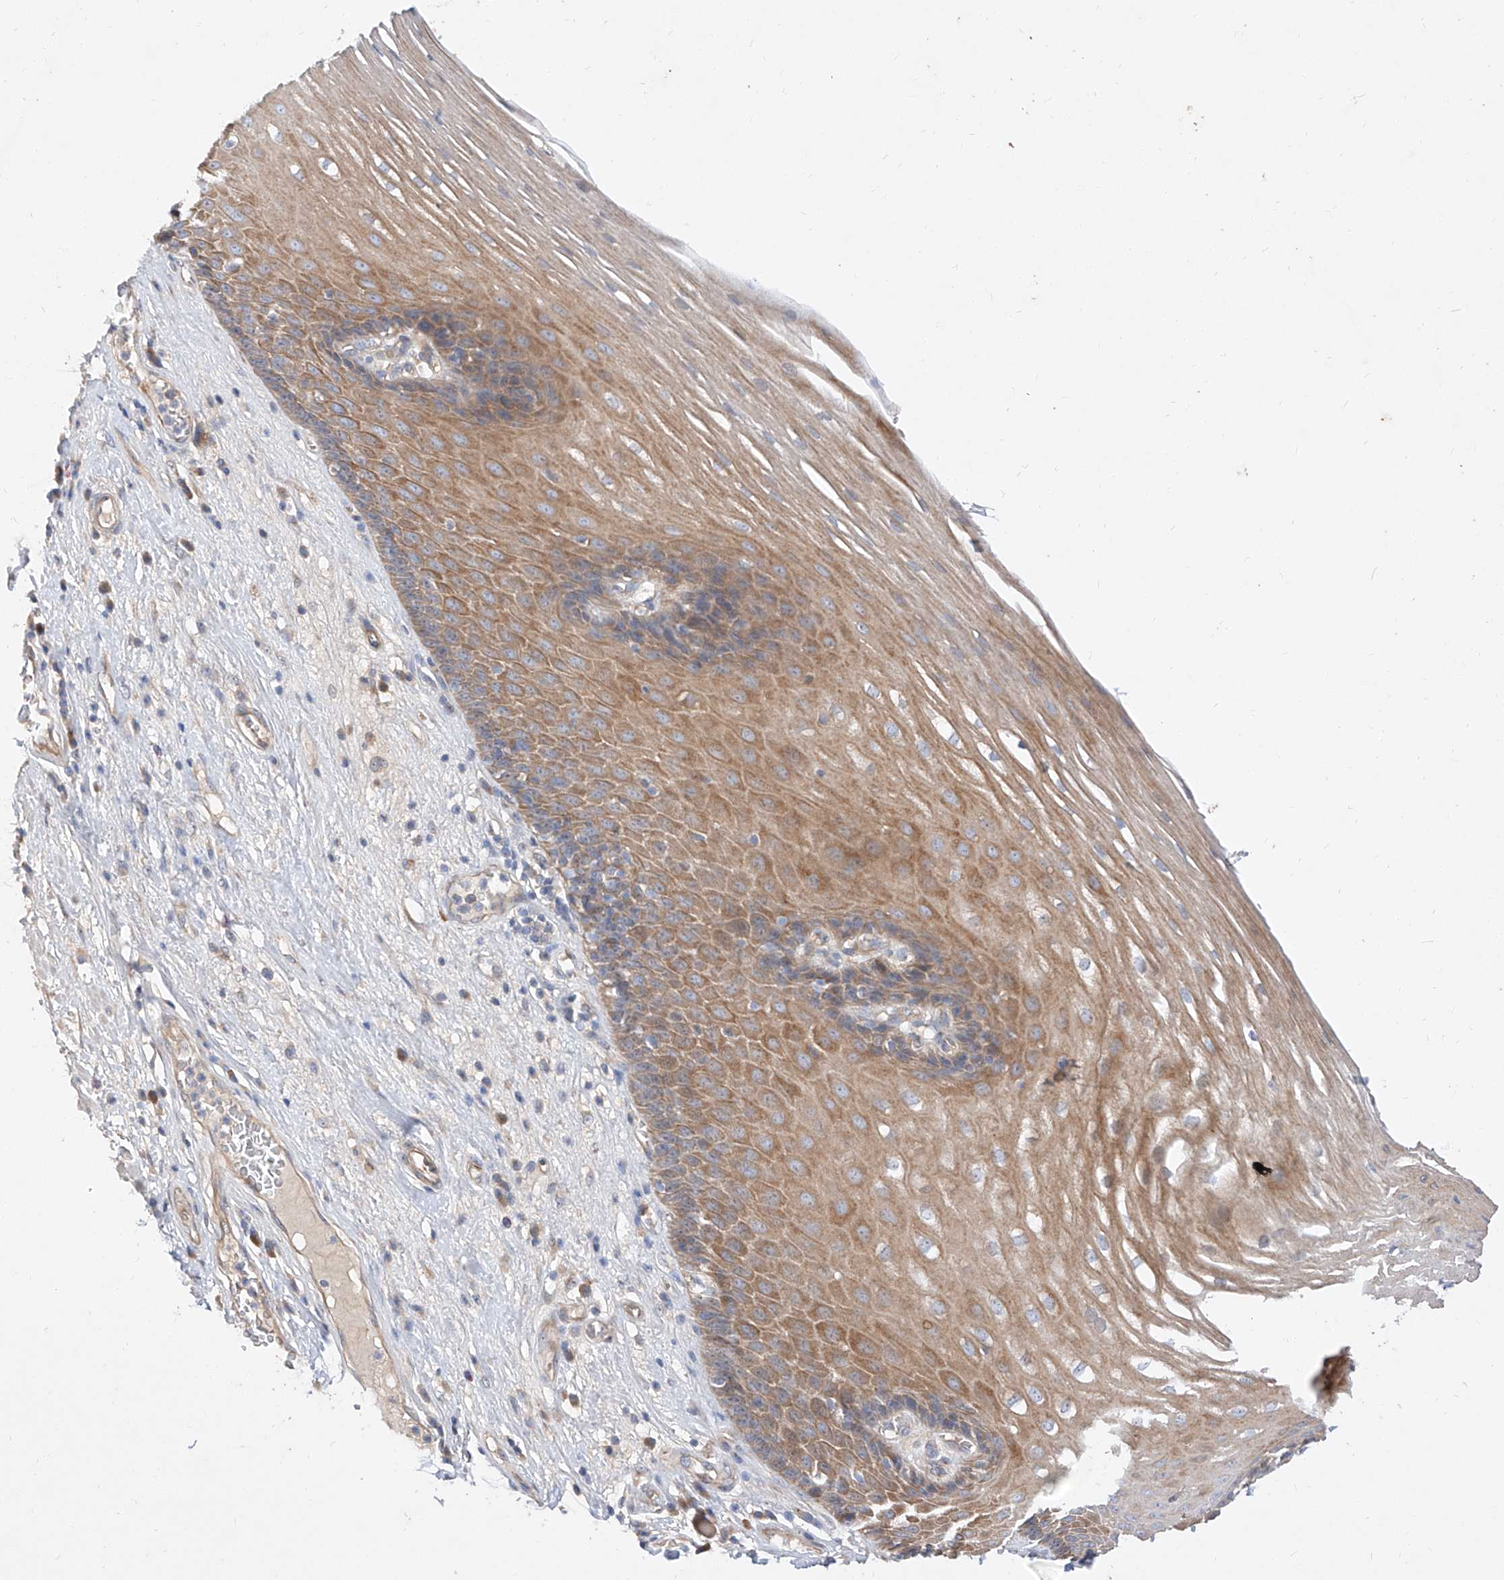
{"staining": {"intensity": "moderate", "quantity": ">75%", "location": "cytoplasmic/membranous"}, "tissue": "esophagus", "cell_type": "Squamous epithelial cells", "image_type": "normal", "snomed": [{"axis": "morphology", "description": "Normal tissue, NOS"}, {"axis": "topography", "description": "Esophagus"}], "caption": "A medium amount of moderate cytoplasmic/membranous staining is present in approximately >75% of squamous epithelial cells in normal esophagus.", "gene": "DIRAS3", "patient": {"sex": "male", "age": 62}}